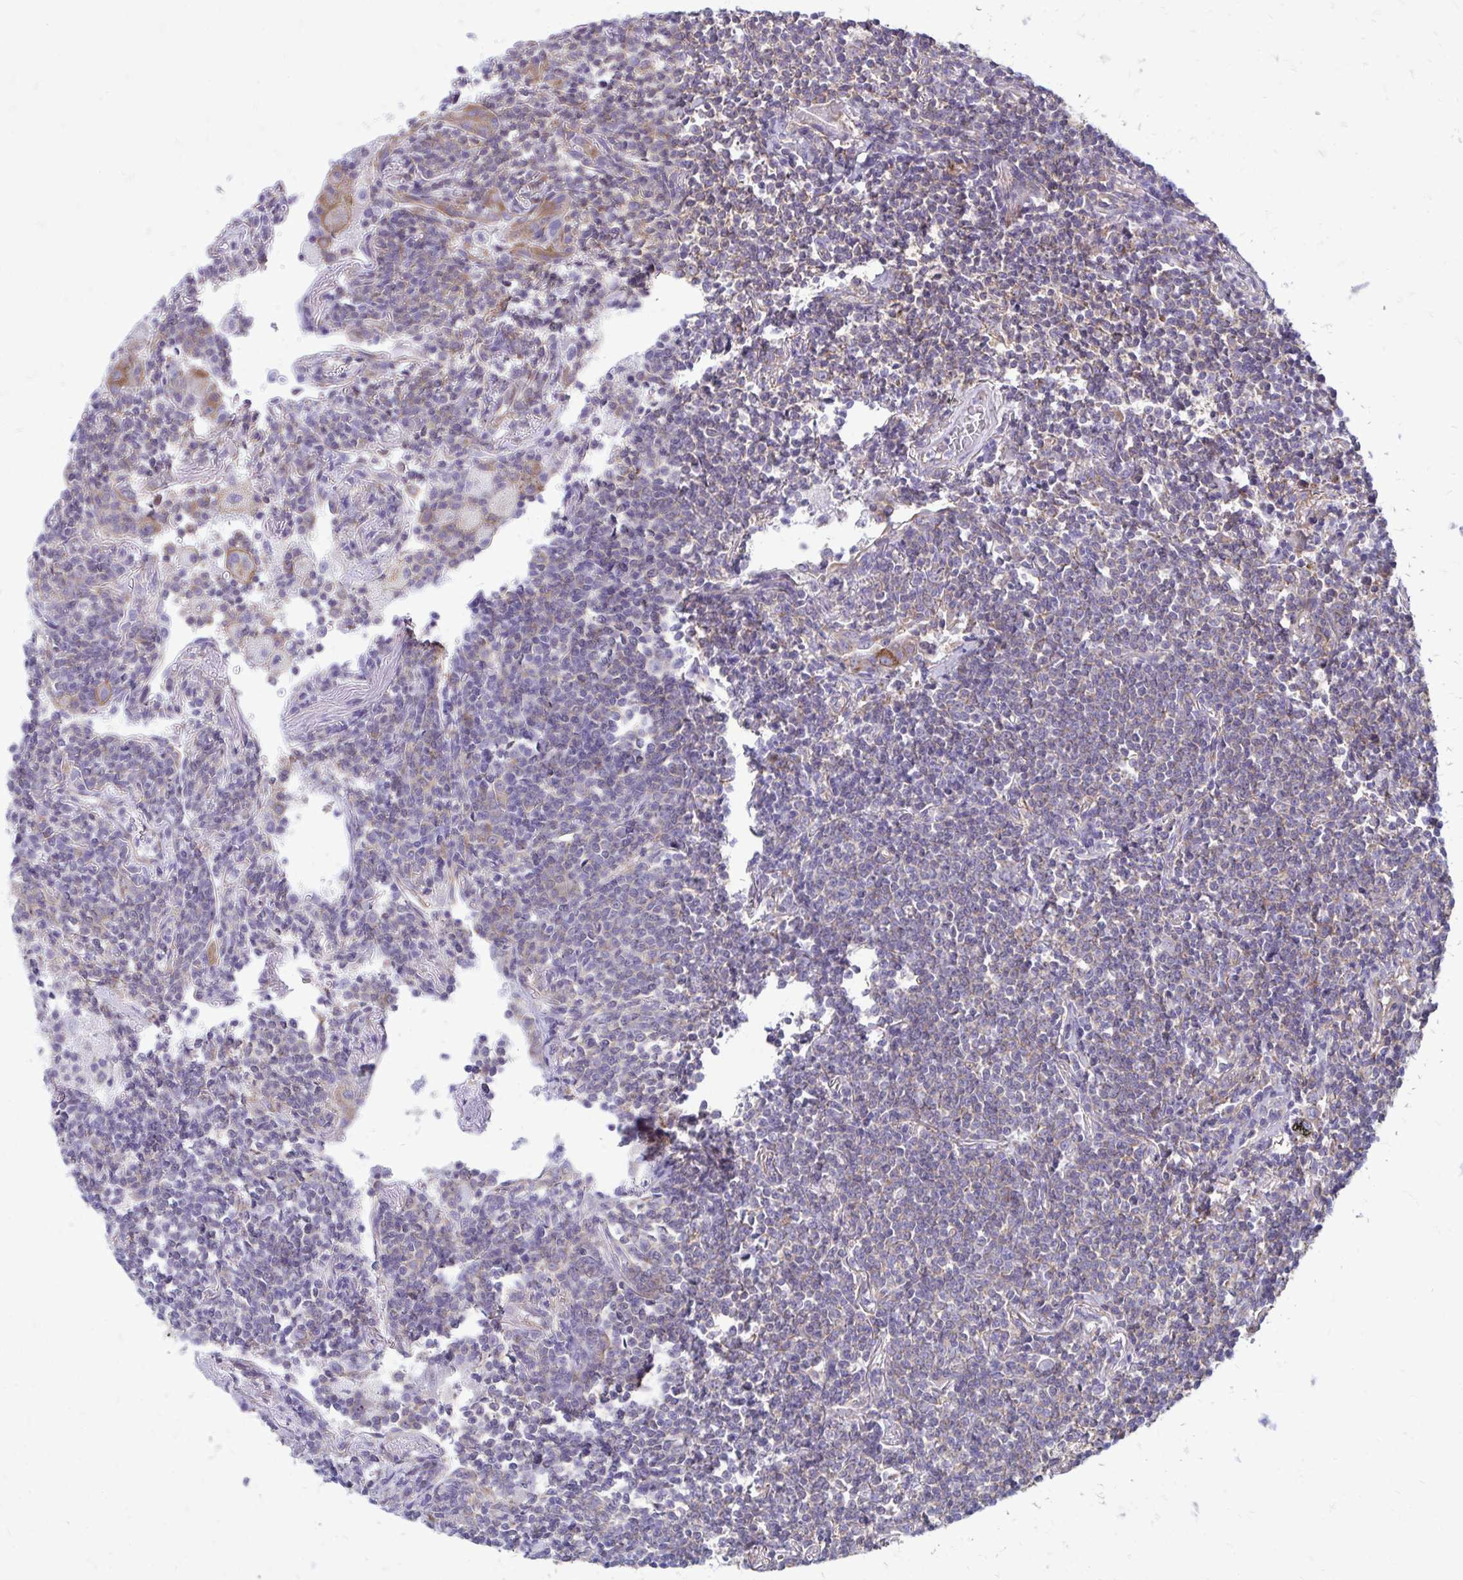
{"staining": {"intensity": "negative", "quantity": "none", "location": "none"}, "tissue": "lymphoma", "cell_type": "Tumor cells", "image_type": "cancer", "snomed": [{"axis": "morphology", "description": "Malignant lymphoma, non-Hodgkin's type, Low grade"}, {"axis": "topography", "description": "Lung"}], "caption": "DAB immunohistochemical staining of malignant lymphoma, non-Hodgkin's type (low-grade) exhibits no significant staining in tumor cells. (DAB IHC, high magnification).", "gene": "CLTA", "patient": {"sex": "female", "age": 71}}